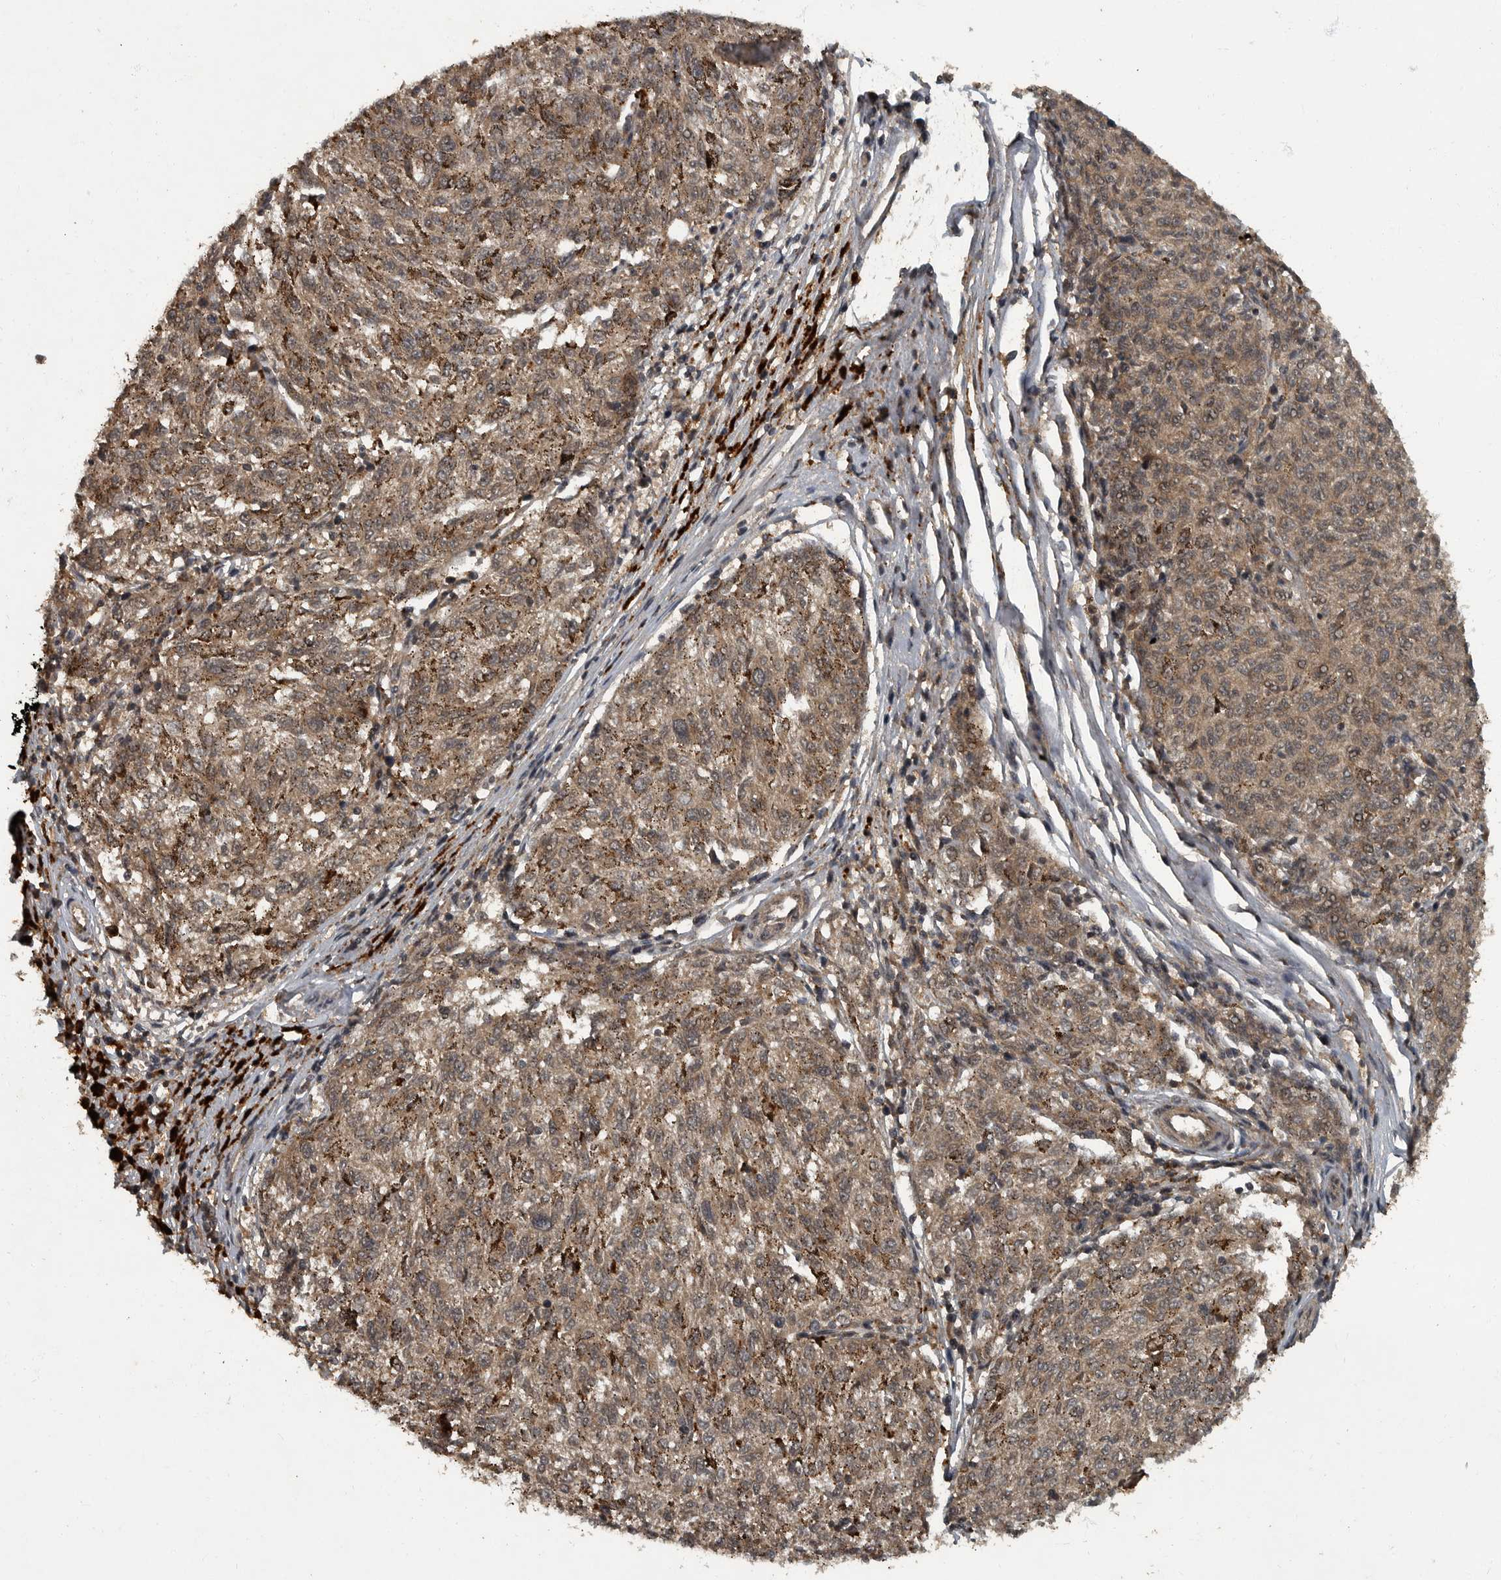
{"staining": {"intensity": "moderate", "quantity": ">75%", "location": "cytoplasmic/membranous"}, "tissue": "melanoma", "cell_type": "Tumor cells", "image_type": "cancer", "snomed": [{"axis": "morphology", "description": "Malignant melanoma, NOS"}, {"axis": "topography", "description": "Skin"}], "caption": "Immunohistochemistry histopathology image of neoplastic tissue: melanoma stained using IHC exhibits medium levels of moderate protein expression localized specifically in the cytoplasmic/membranous of tumor cells, appearing as a cytoplasmic/membranous brown color.", "gene": "FOXO1", "patient": {"sex": "female", "age": 72}}